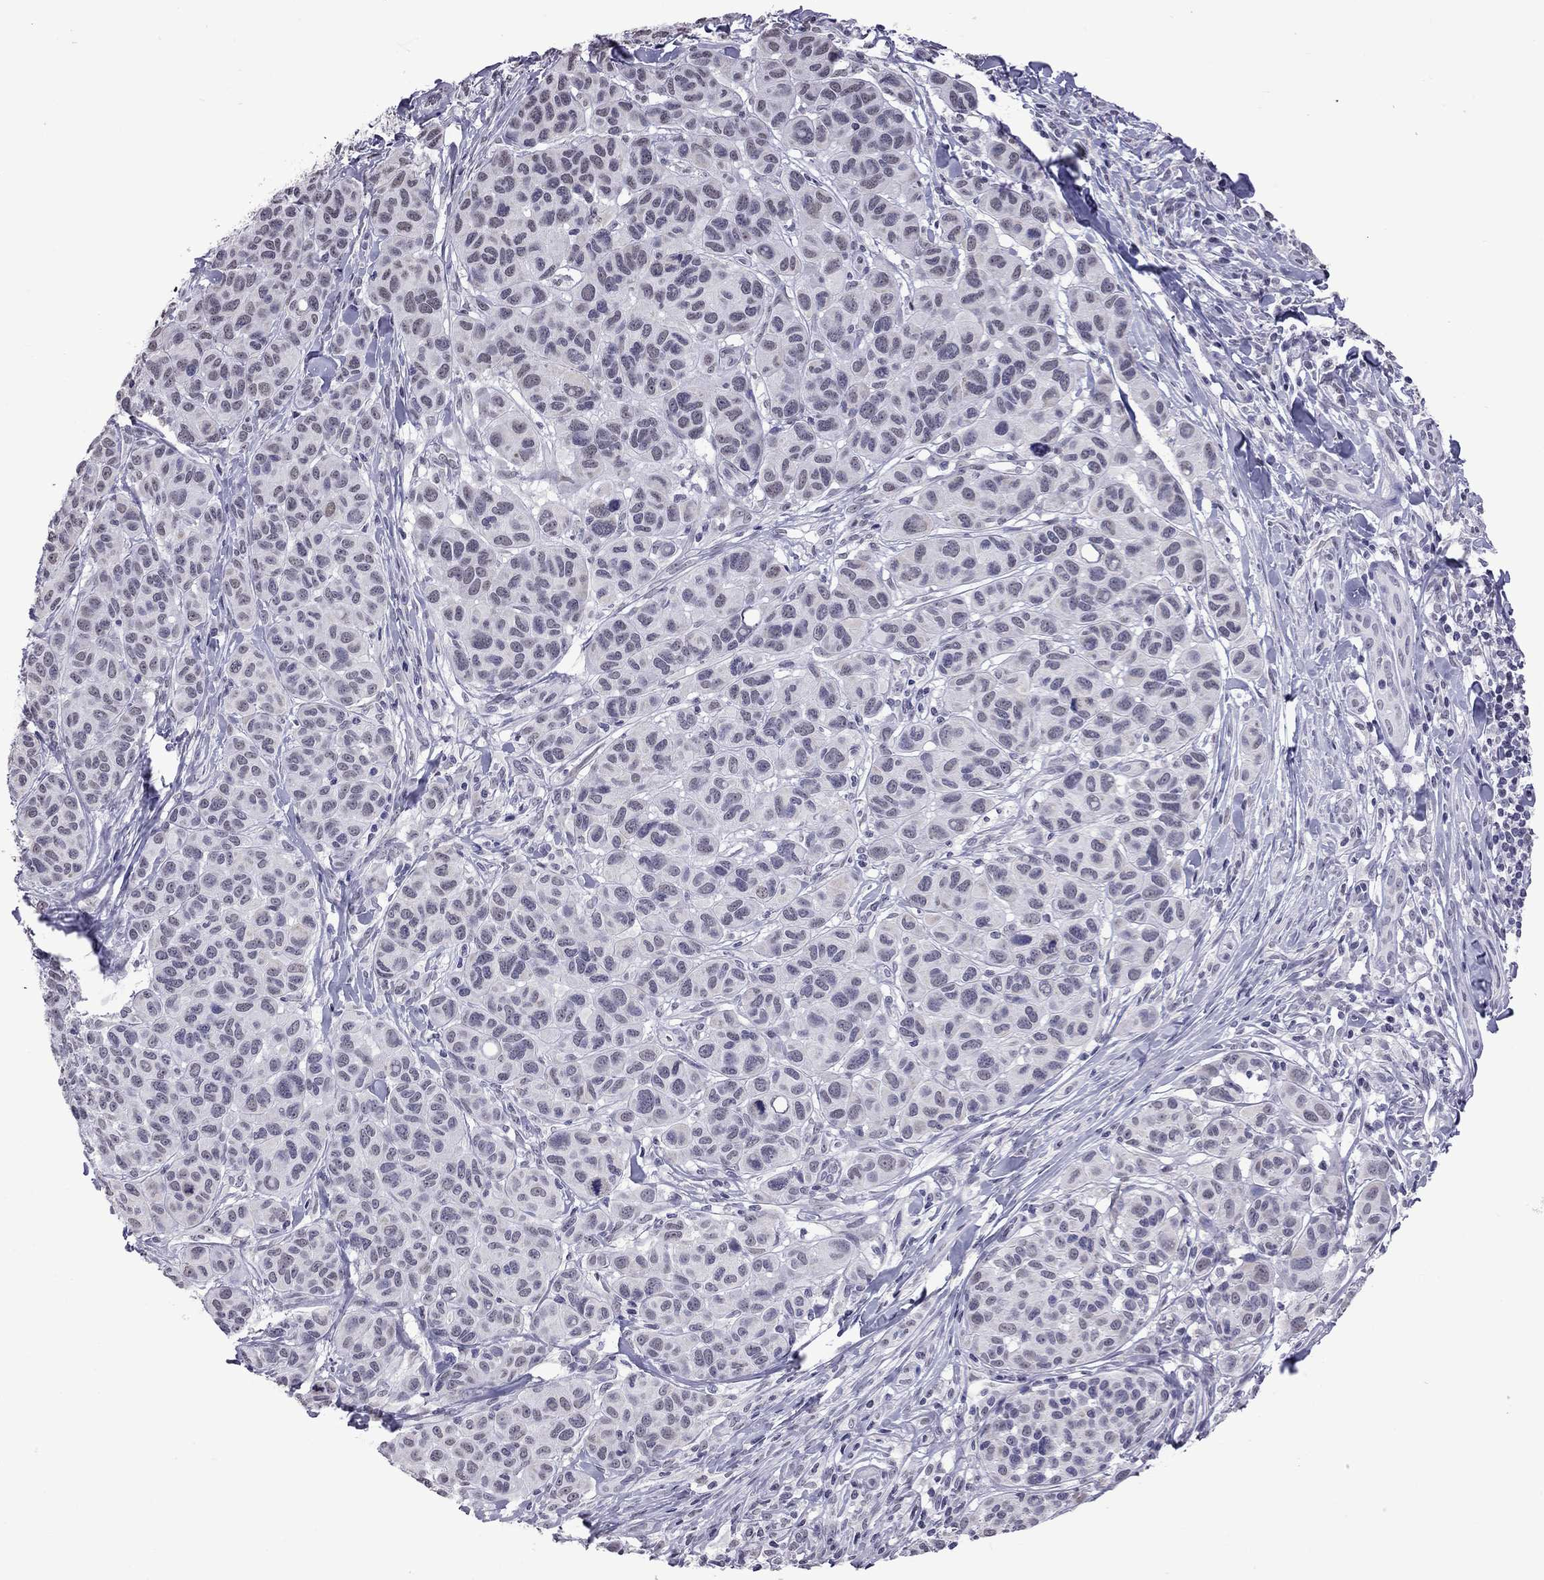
{"staining": {"intensity": "negative", "quantity": "none", "location": "none"}, "tissue": "melanoma", "cell_type": "Tumor cells", "image_type": "cancer", "snomed": [{"axis": "morphology", "description": "Malignant melanoma, NOS"}, {"axis": "topography", "description": "Skin"}], "caption": "Immunohistochemistry (IHC) micrograph of human melanoma stained for a protein (brown), which shows no staining in tumor cells.", "gene": "PPP1R3A", "patient": {"sex": "male", "age": 79}}